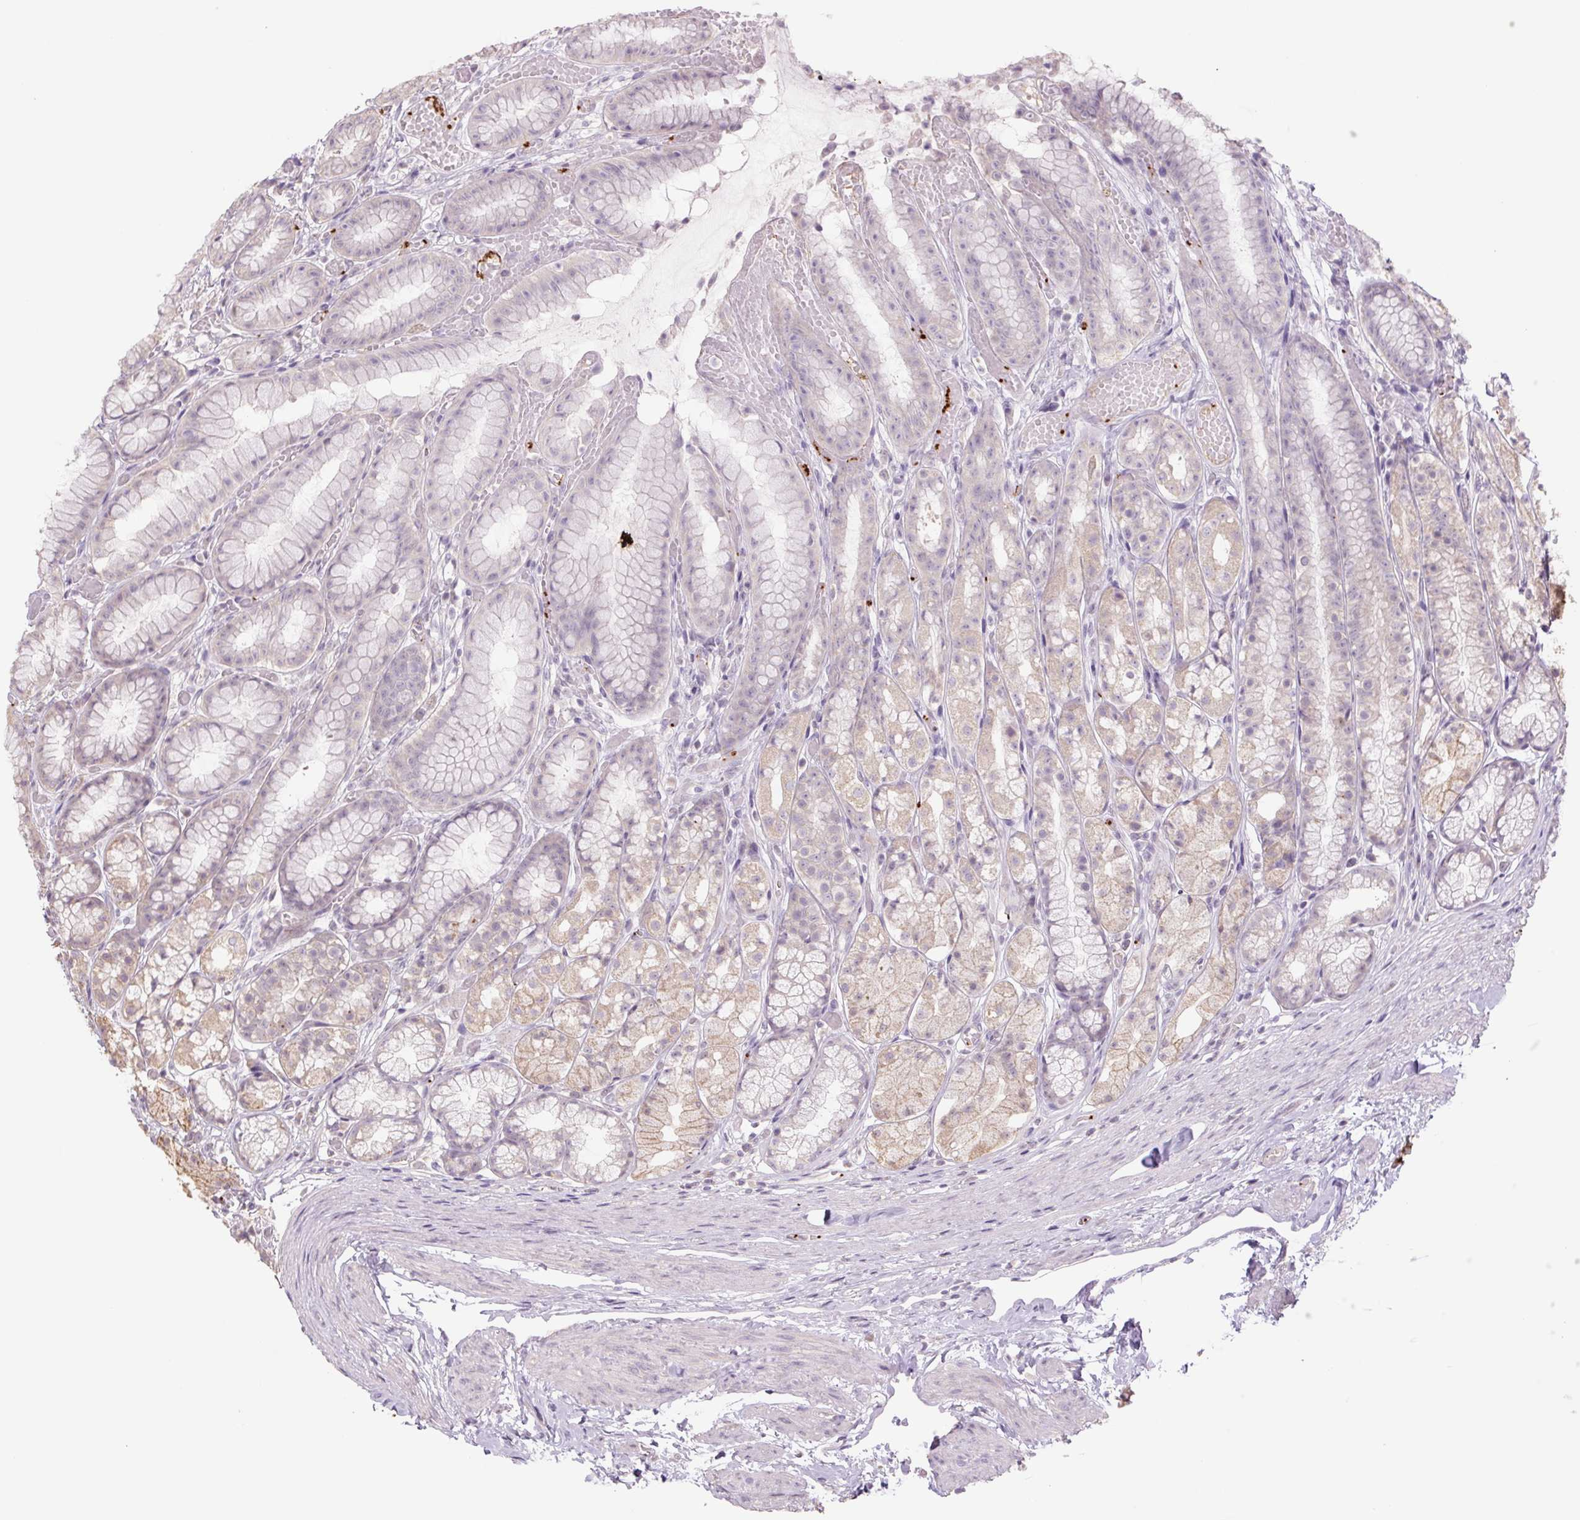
{"staining": {"intensity": "weak", "quantity": "<25%", "location": "cytoplasmic/membranous"}, "tissue": "stomach", "cell_type": "Glandular cells", "image_type": "normal", "snomed": [{"axis": "morphology", "description": "Normal tissue, NOS"}, {"axis": "topography", "description": "Smooth muscle"}, {"axis": "topography", "description": "Stomach"}], "caption": "This is an immunohistochemistry image of benign stomach. There is no positivity in glandular cells.", "gene": "TMEM160", "patient": {"sex": "male", "age": 70}}